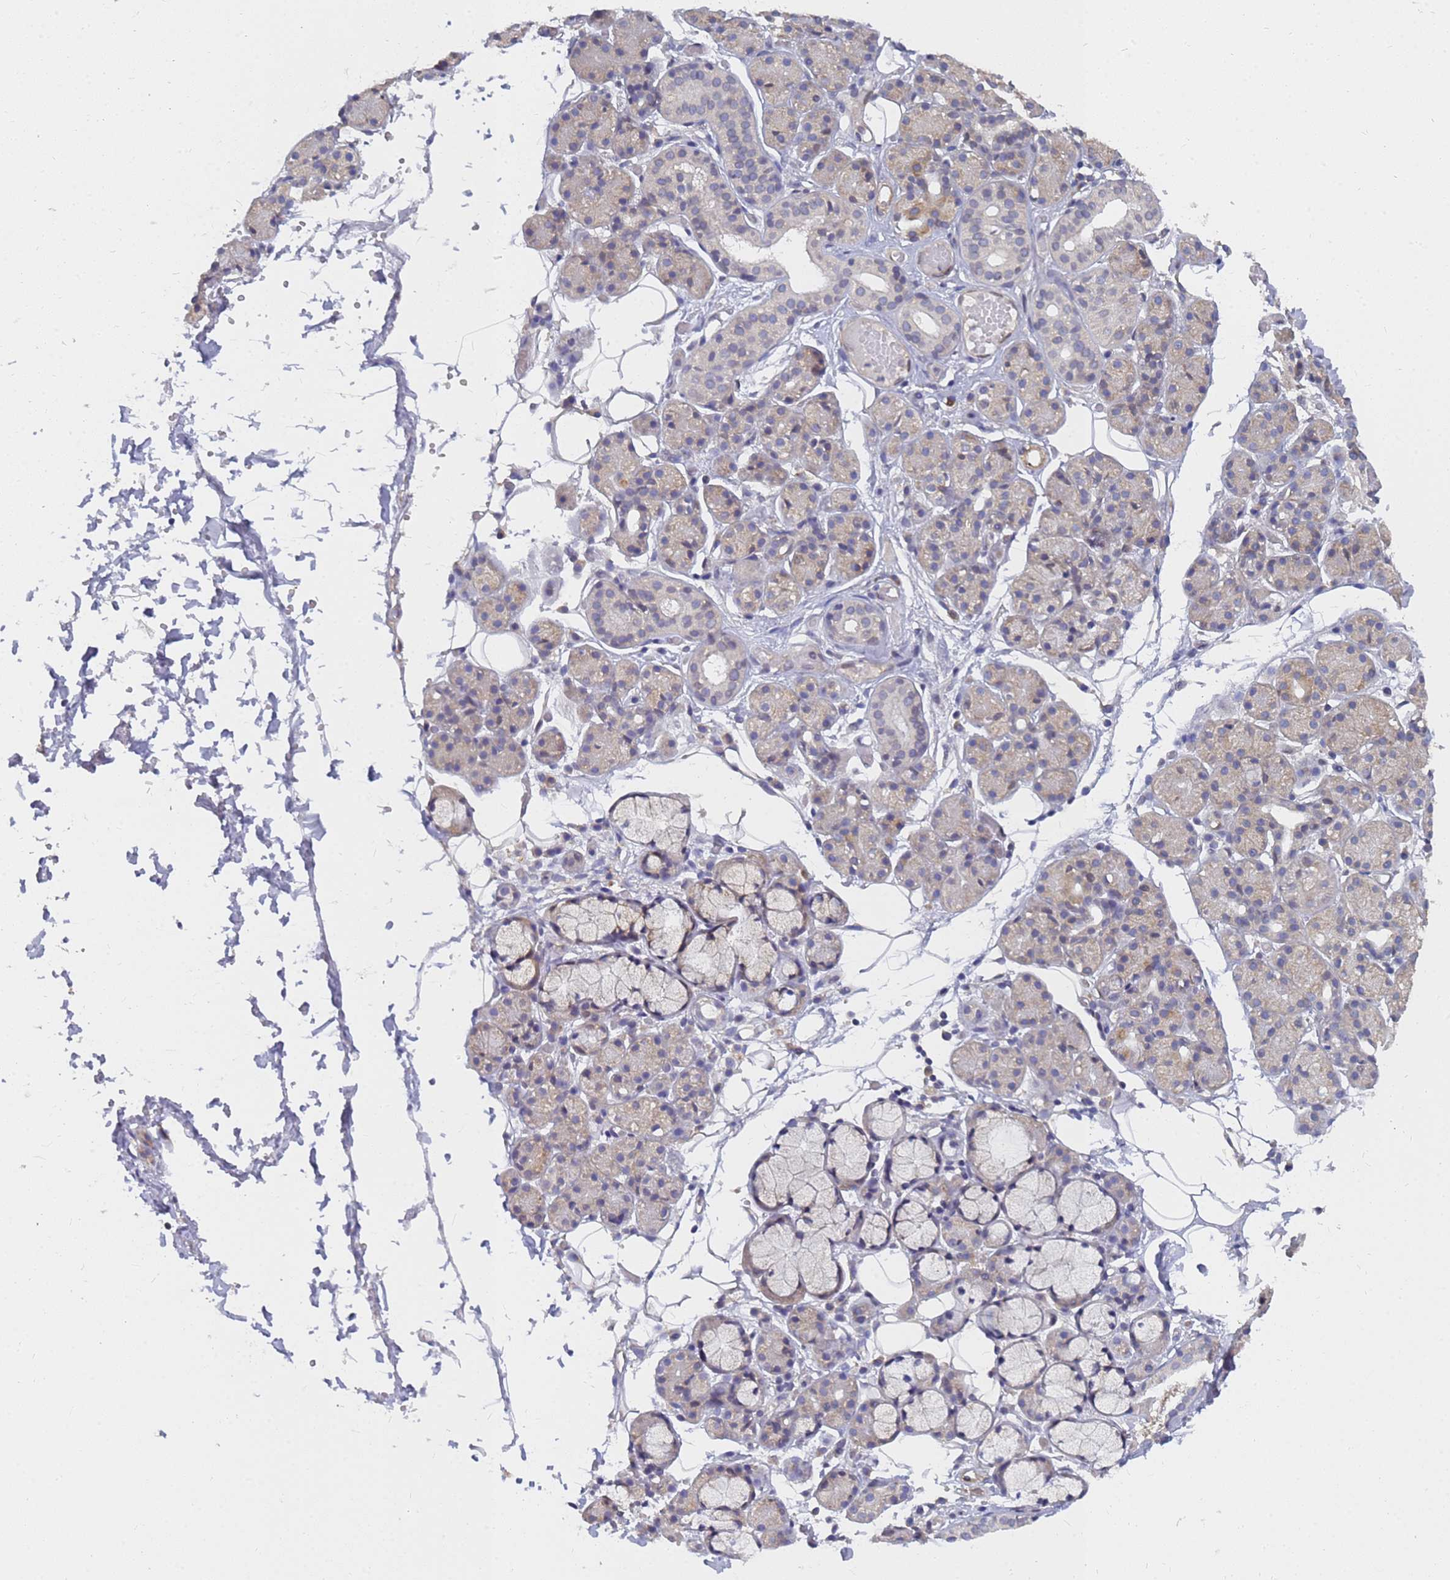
{"staining": {"intensity": "weak", "quantity": "<25%", "location": "cytoplasmic/membranous"}, "tissue": "salivary gland", "cell_type": "Glandular cells", "image_type": "normal", "snomed": [{"axis": "morphology", "description": "Normal tissue, NOS"}, {"axis": "topography", "description": "Salivary gland"}], "caption": "This is an IHC histopathology image of benign human salivary gland. There is no positivity in glandular cells.", "gene": "FAM166B", "patient": {"sex": "male", "age": 63}}